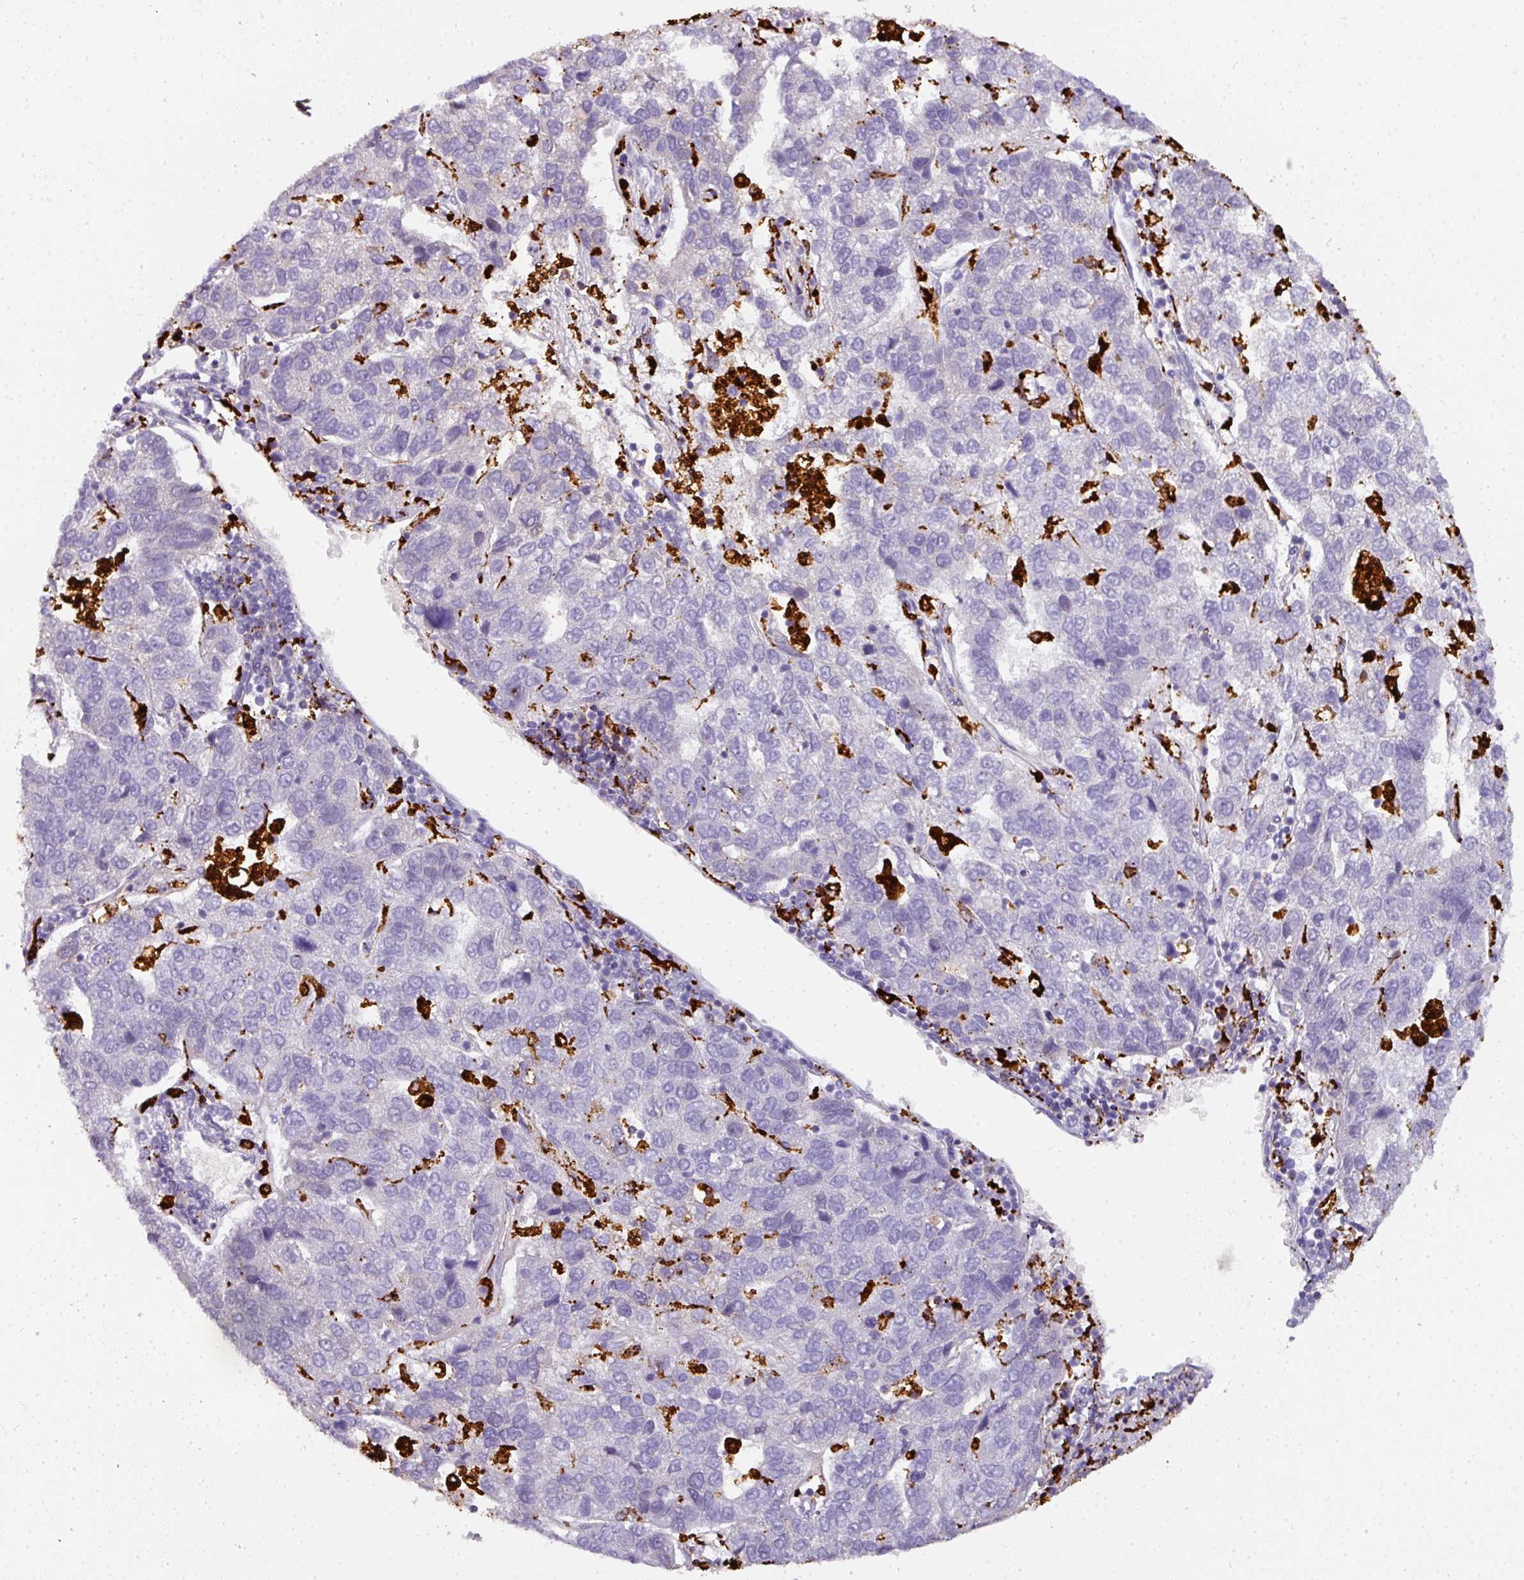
{"staining": {"intensity": "negative", "quantity": "none", "location": "none"}, "tissue": "pancreatic cancer", "cell_type": "Tumor cells", "image_type": "cancer", "snomed": [{"axis": "morphology", "description": "Adenocarcinoma, NOS"}, {"axis": "topography", "description": "Pancreas"}], "caption": "The histopathology image demonstrates no significant positivity in tumor cells of pancreatic adenocarcinoma.", "gene": "MMACHC", "patient": {"sex": "female", "age": 61}}